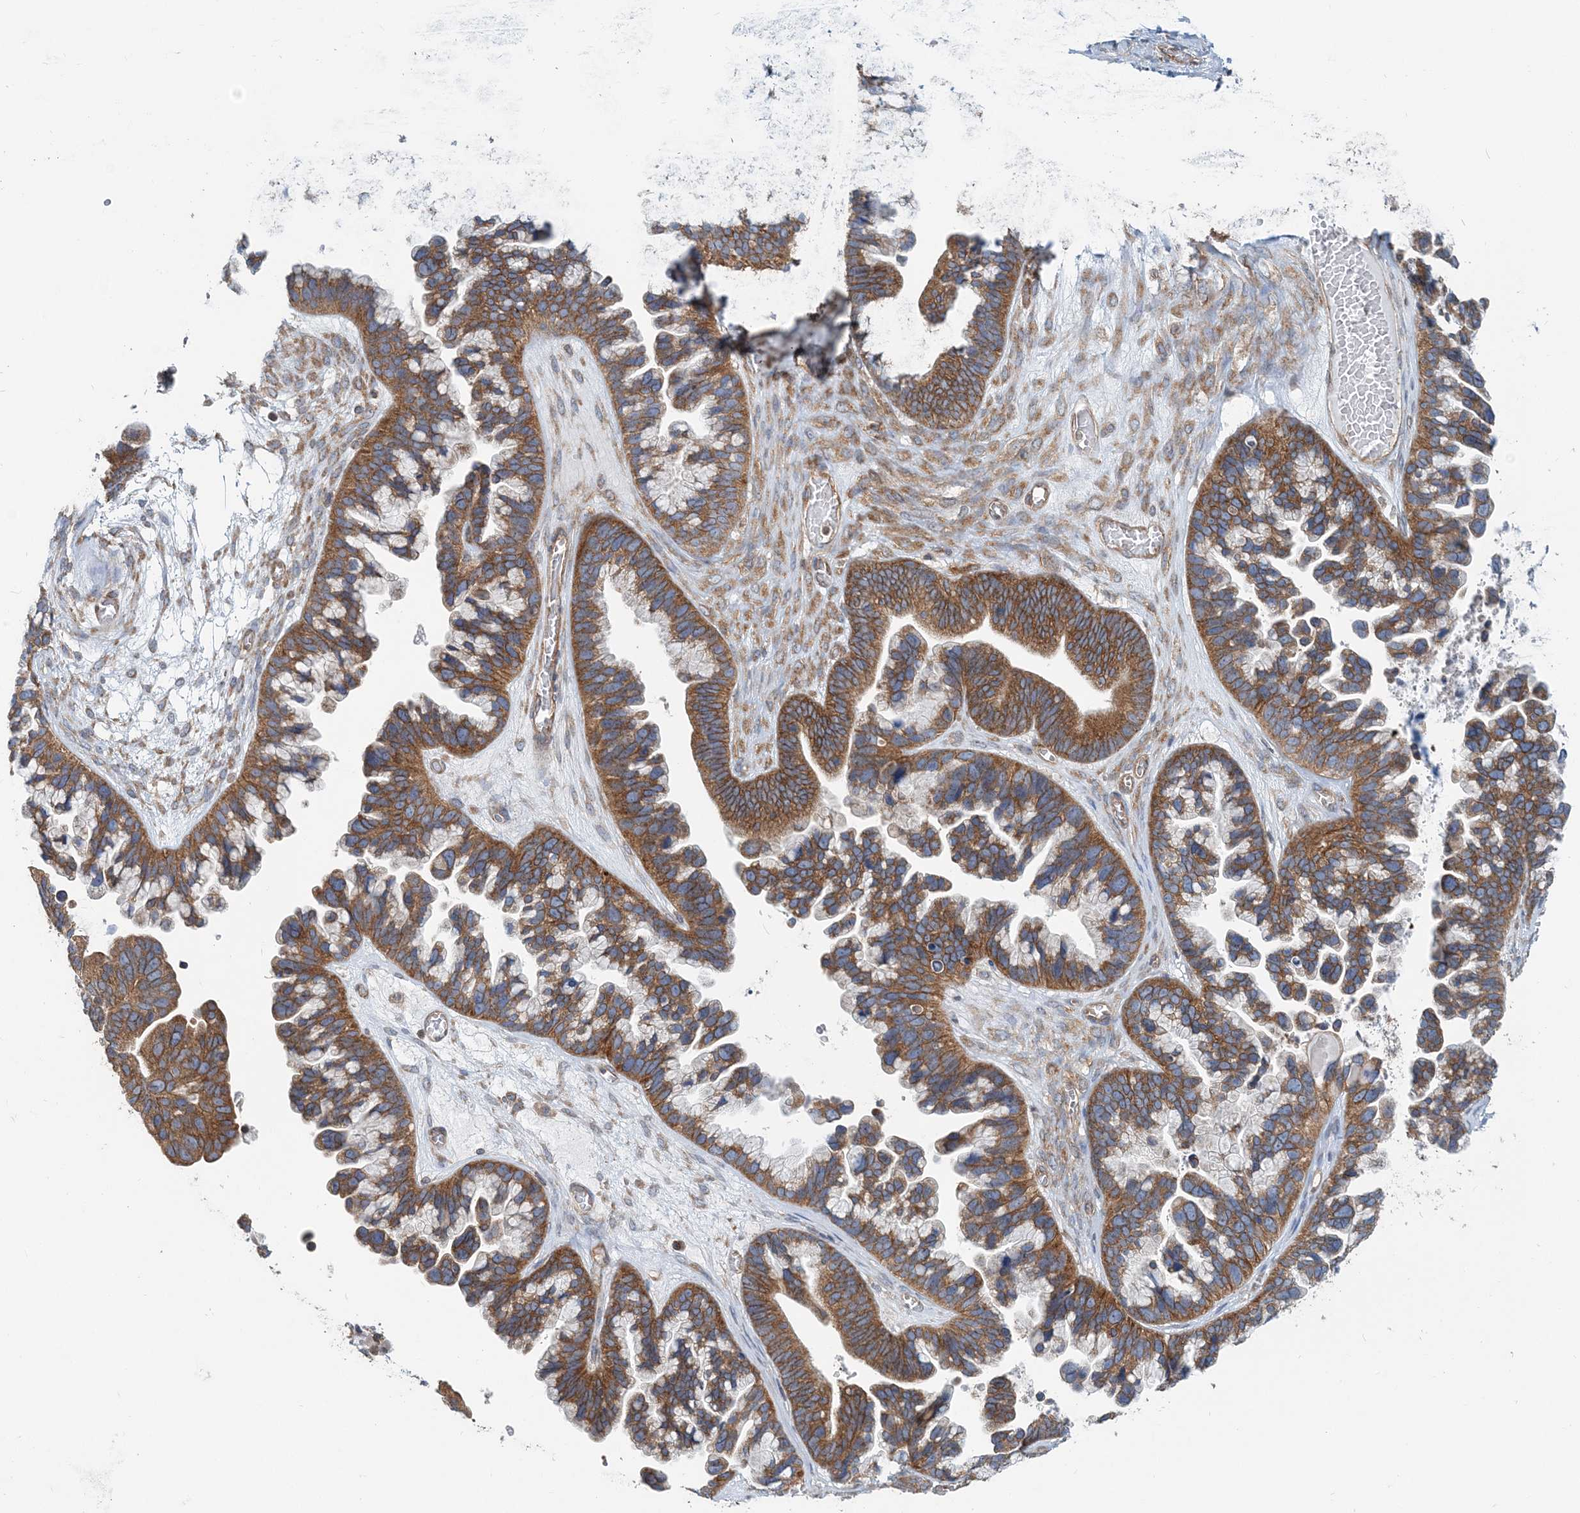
{"staining": {"intensity": "moderate", "quantity": ">75%", "location": "cytoplasmic/membranous"}, "tissue": "ovarian cancer", "cell_type": "Tumor cells", "image_type": "cancer", "snomed": [{"axis": "morphology", "description": "Cystadenocarcinoma, serous, NOS"}, {"axis": "topography", "description": "Ovary"}], "caption": "Serous cystadenocarcinoma (ovarian) stained with a brown dye displays moderate cytoplasmic/membranous positive staining in approximately >75% of tumor cells.", "gene": "MOB4", "patient": {"sex": "female", "age": 56}}